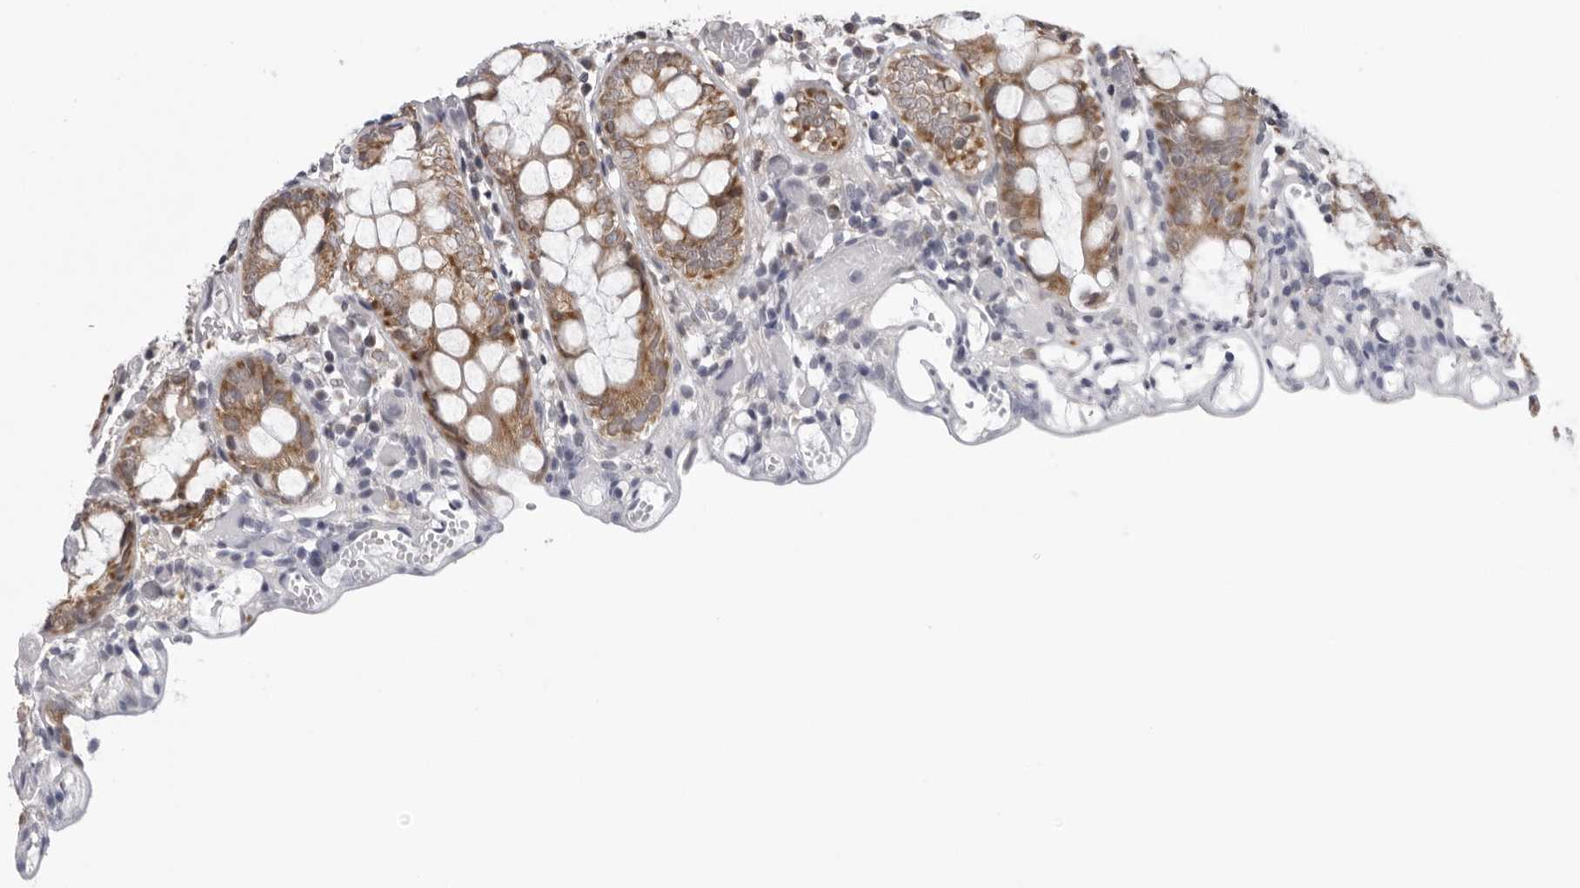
{"staining": {"intensity": "negative", "quantity": "none", "location": "none"}, "tissue": "colon", "cell_type": "Endothelial cells", "image_type": "normal", "snomed": [{"axis": "morphology", "description": "Normal tissue, NOS"}, {"axis": "topography", "description": "Colon"}], "caption": "Colon stained for a protein using IHC exhibits no expression endothelial cells.", "gene": "CPT2", "patient": {"sex": "male", "age": 14}}